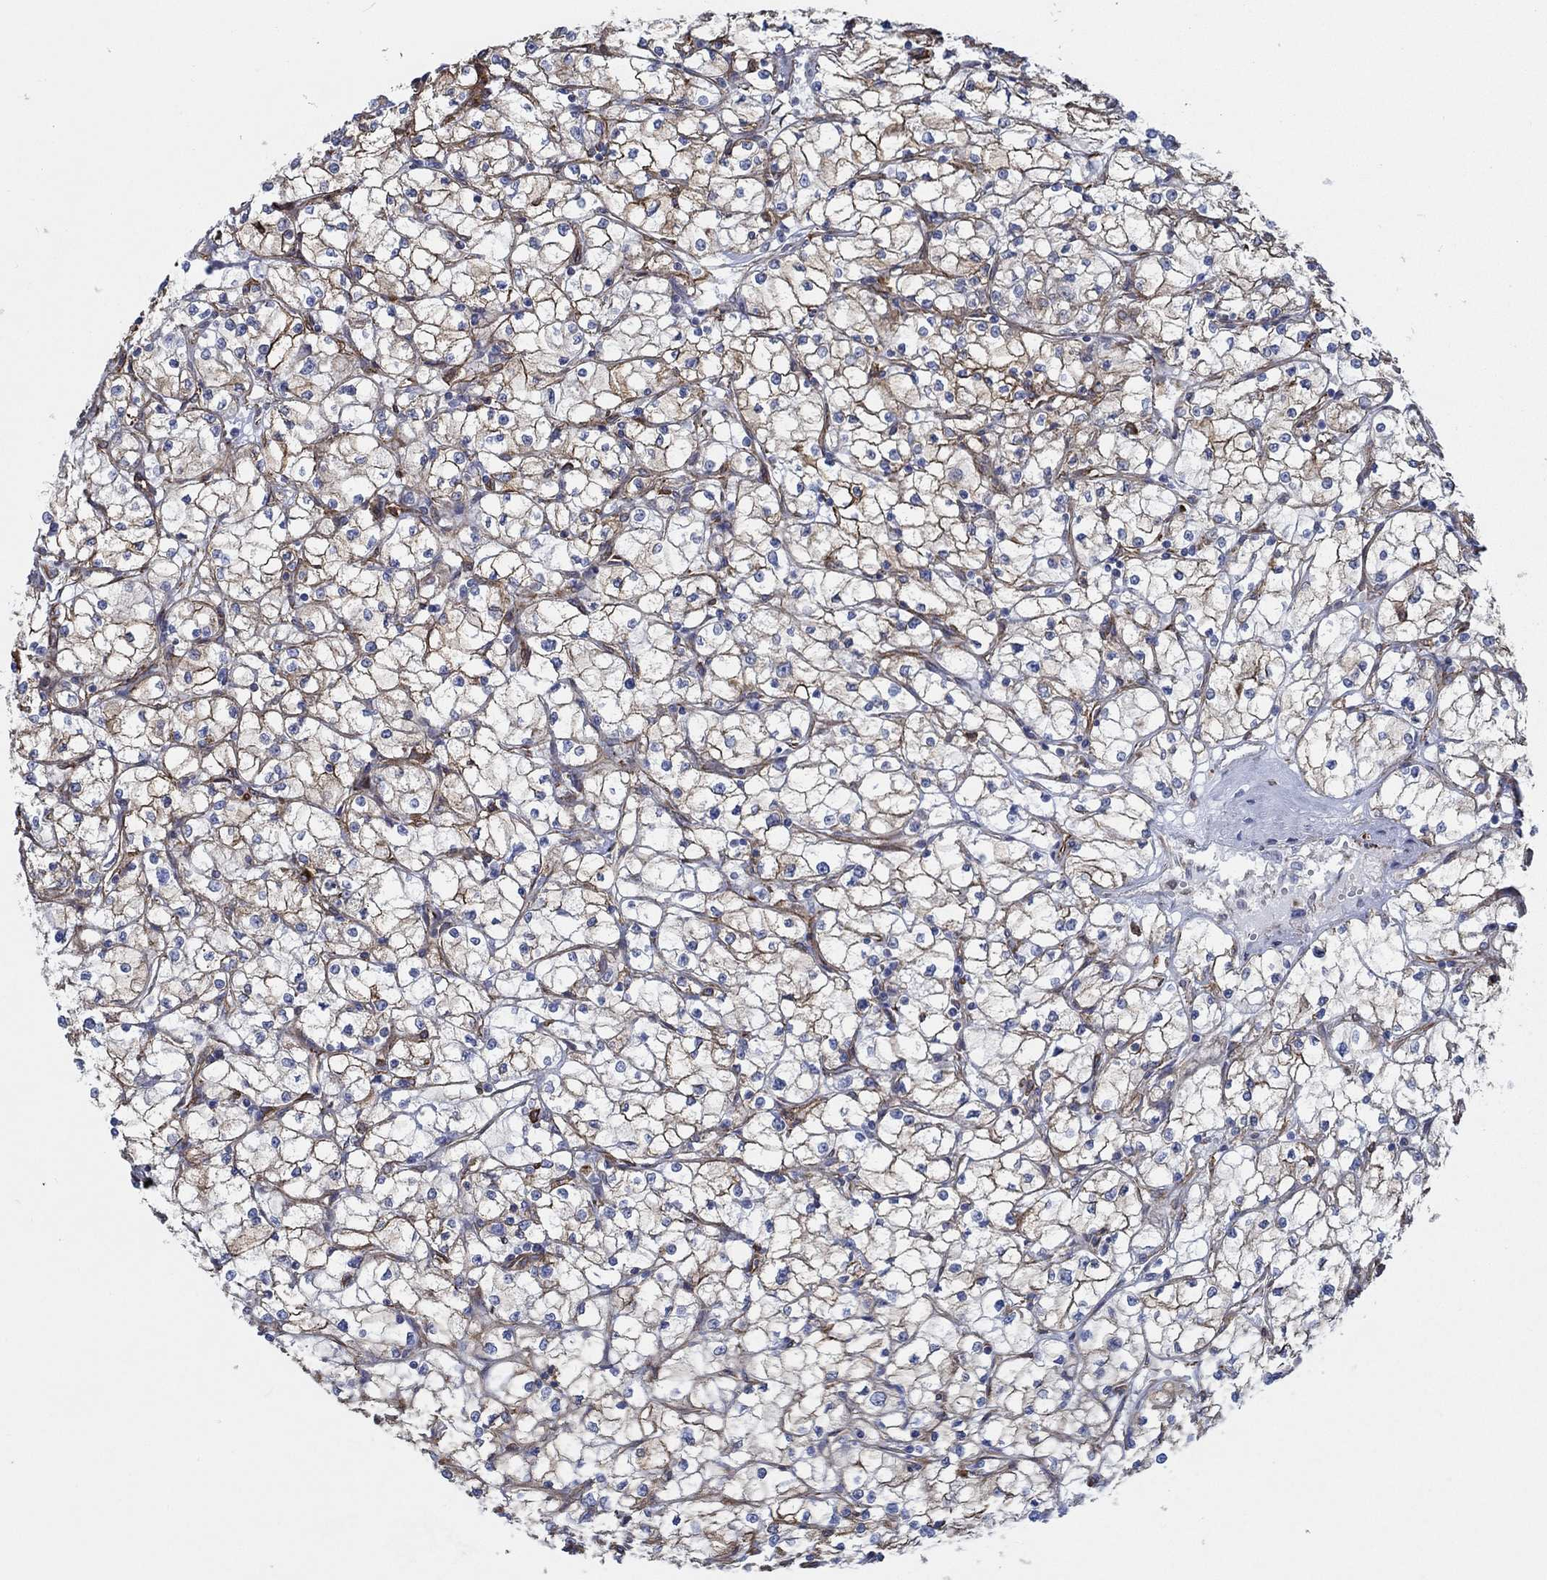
{"staining": {"intensity": "strong", "quantity": "<25%", "location": "cytoplasmic/membranous"}, "tissue": "renal cancer", "cell_type": "Tumor cells", "image_type": "cancer", "snomed": [{"axis": "morphology", "description": "Adenocarcinoma, NOS"}, {"axis": "topography", "description": "Kidney"}], "caption": "Protein analysis of renal adenocarcinoma tissue reveals strong cytoplasmic/membranous staining in approximately <25% of tumor cells. (DAB (3,3'-diaminobenzidine) IHC with brightfield microscopy, high magnification).", "gene": "STC2", "patient": {"sex": "male", "age": 67}}